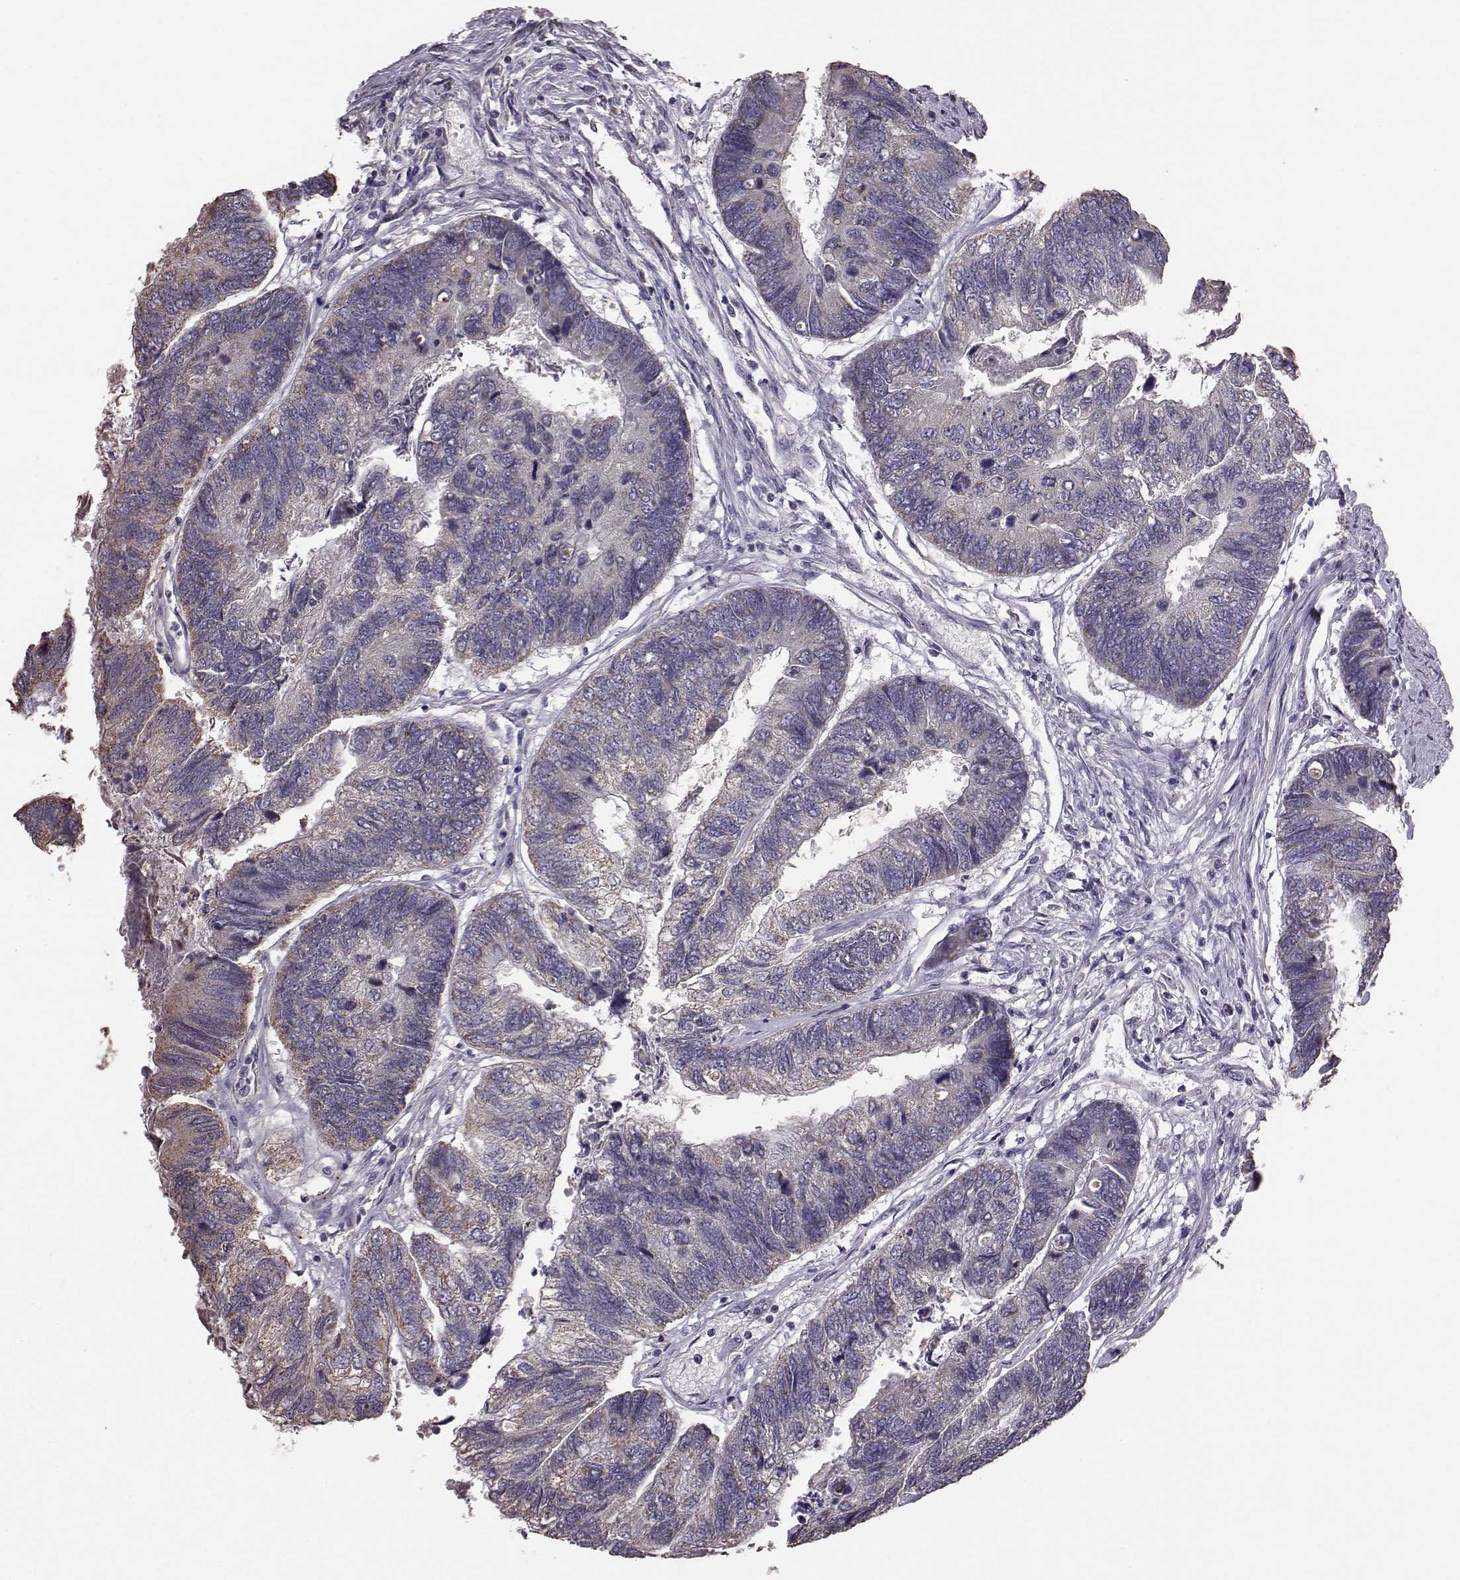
{"staining": {"intensity": "weak", "quantity": "<25%", "location": "cytoplasmic/membranous"}, "tissue": "colorectal cancer", "cell_type": "Tumor cells", "image_type": "cancer", "snomed": [{"axis": "morphology", "description": "Adenocarcinoma, NOS"}, {"axis": "topography", "description": "Colon"}], "caption": "Tumor cells show no significant protein expression in colorectal adenocarcinoma. (Brightfield microscopy of DAB IHC at high magnification).", "gene": "ALDH3A1", "patient": {"sex": "female", "age": 67}}